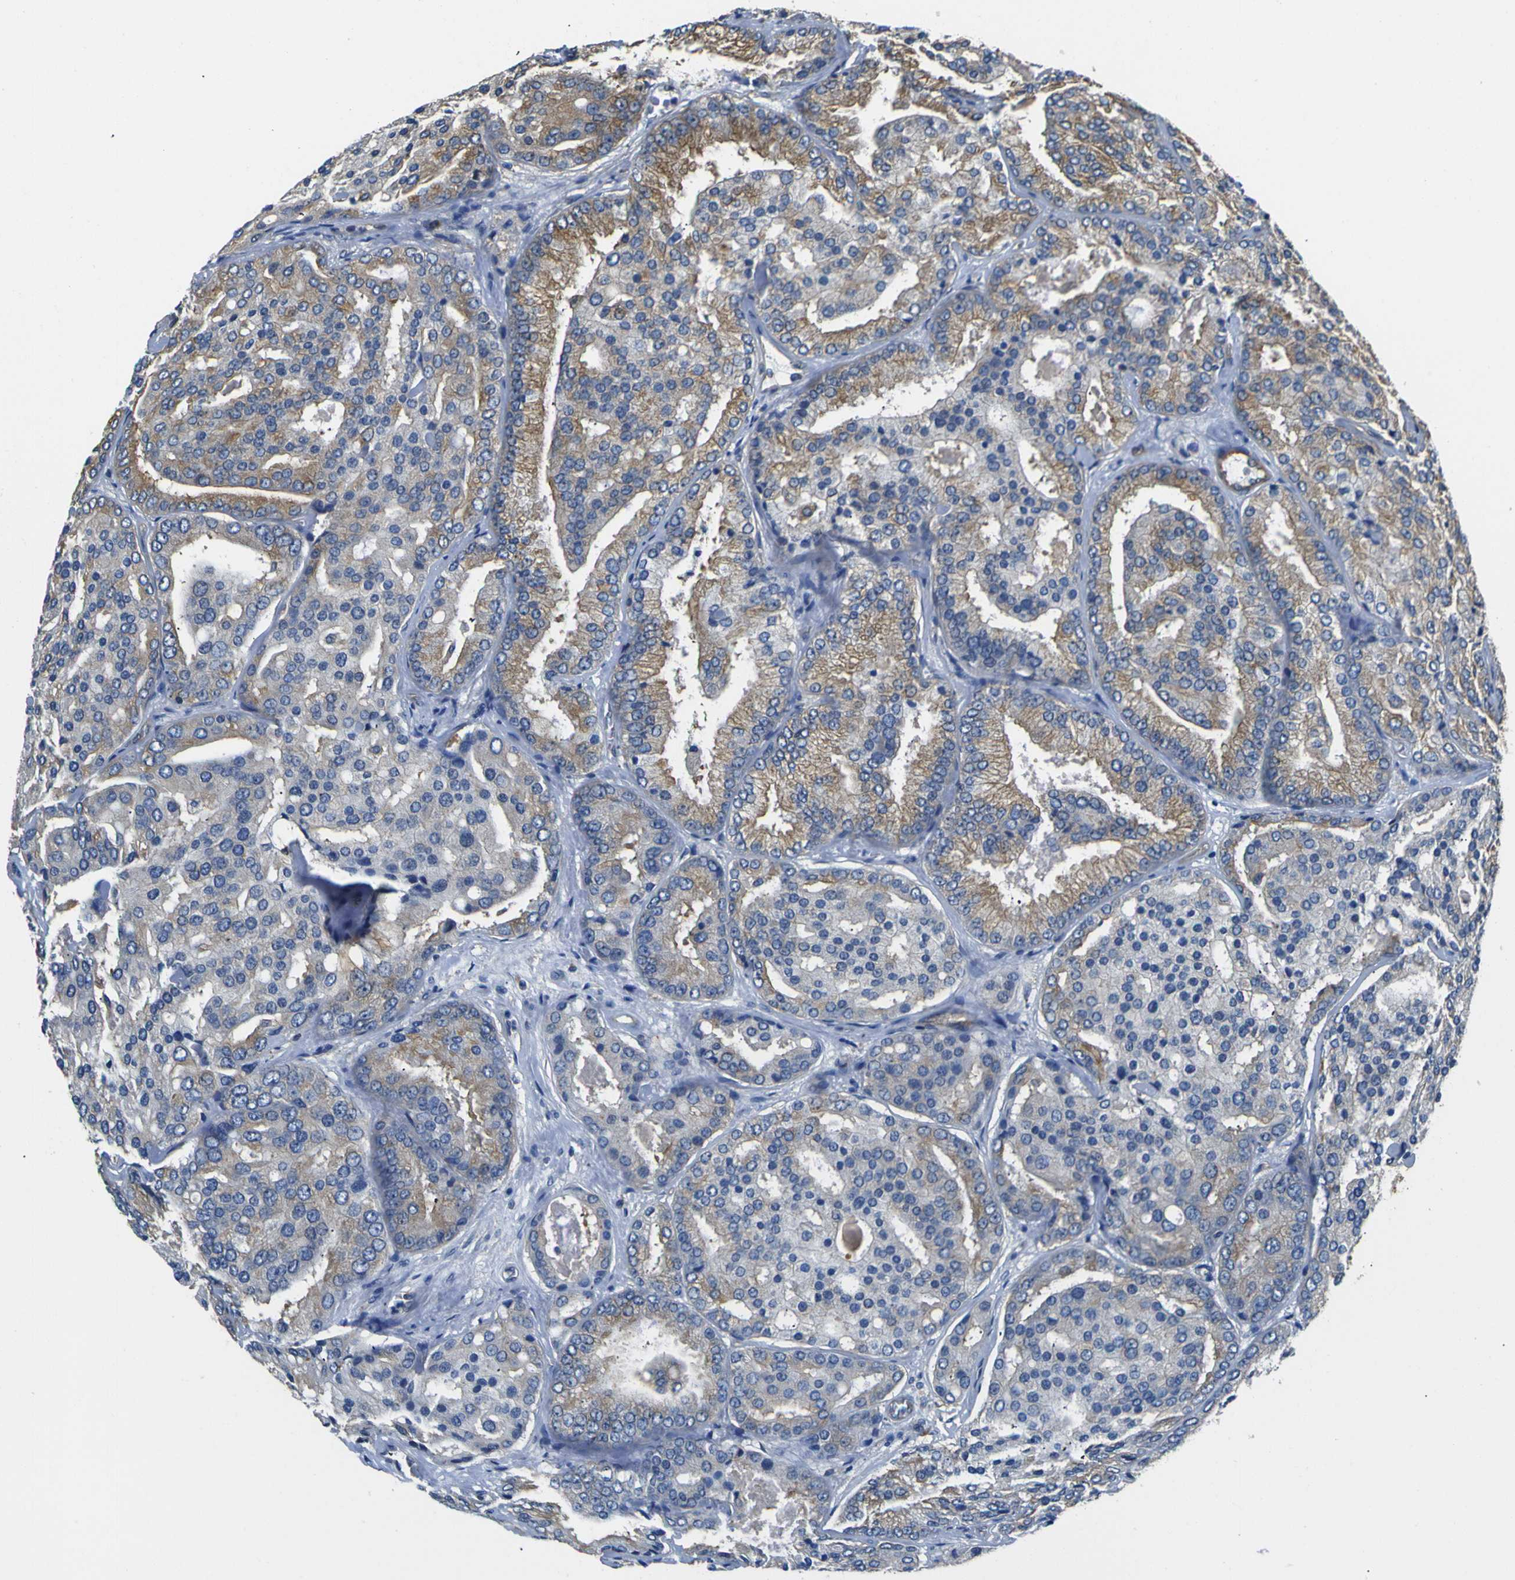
{"staining": {"intensity": "moderate", "quantity": ">75%", "location": "cytoplasmic/membranous"}, "tissue": "prostate cancer", "cell_type": "Tumor cells", "image_type": "cancer", "snomed": [{"axis": "morphology", "description": "Adenocarcinoma, High grade"}, {"axis": "topography", "description": "Prostate"}], "caption": "Brown immunohistochemical staining in prostate adenocarcinoma (high-grade) shows moderate cytoplasmic/membranous expression in about >75% of tumor cells.", "gene": "TUBB", "patient": {"sex": "male", "age": 64}}